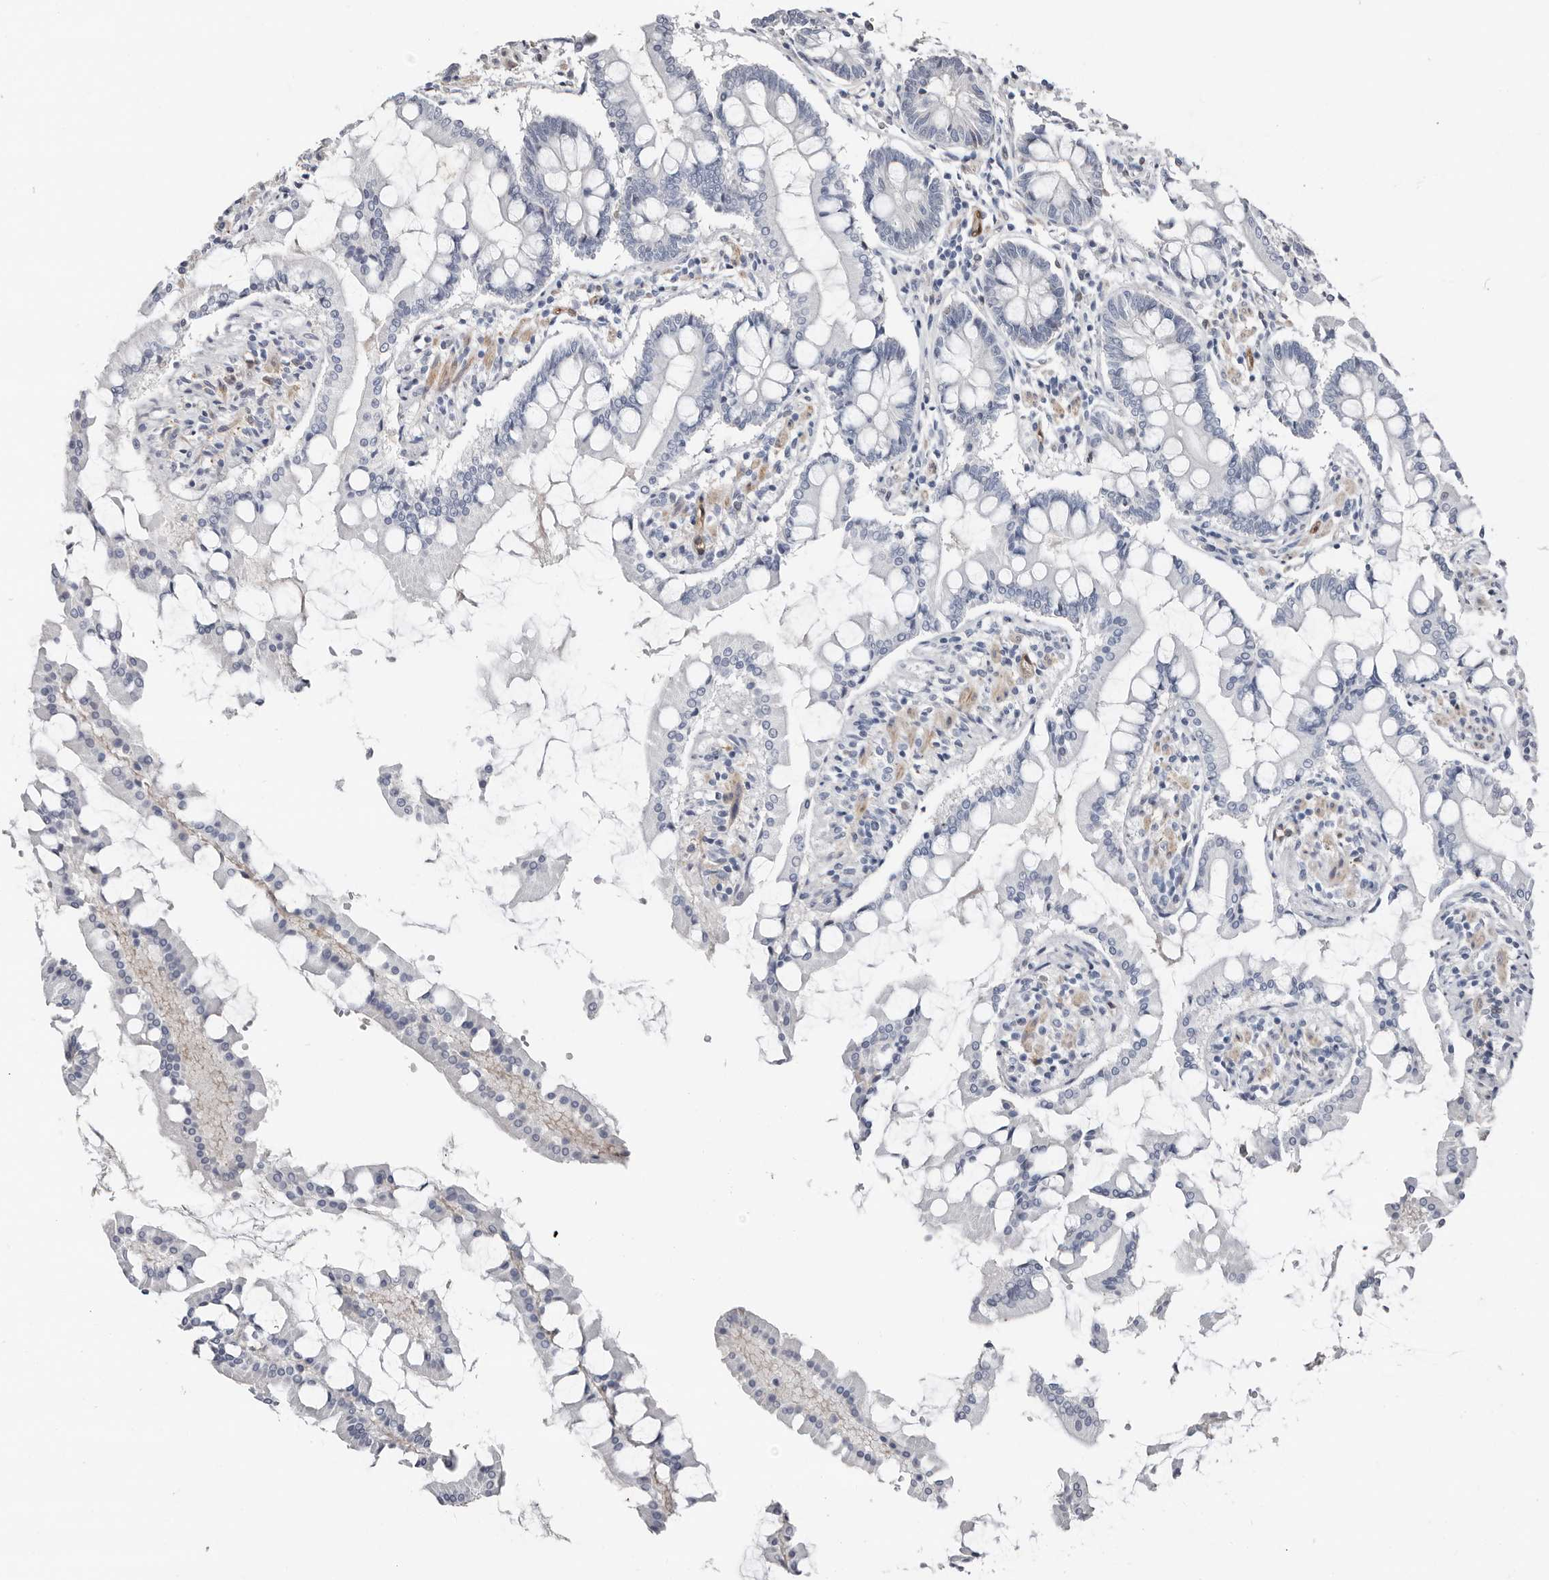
{"staining": {"intensity": "negative", "quantity": "none", "location": "none"}, "tissue": "small intestine", "cell_type": "Glandular cells", "image_type": "normal", "snomed": [{"axis": "morphology", "description": "Normal tissue, NOS"}, {"axis": "topography", "description": "Small intestine"}], "caption": "Immunohistochemistry micrograph of benign small intestine: human small intestine stained with DAB demonstrates no significant protein positivity in glandular cells.", "gene": "ASRGL1", "patient": {"sex": "male", "age": 41}}